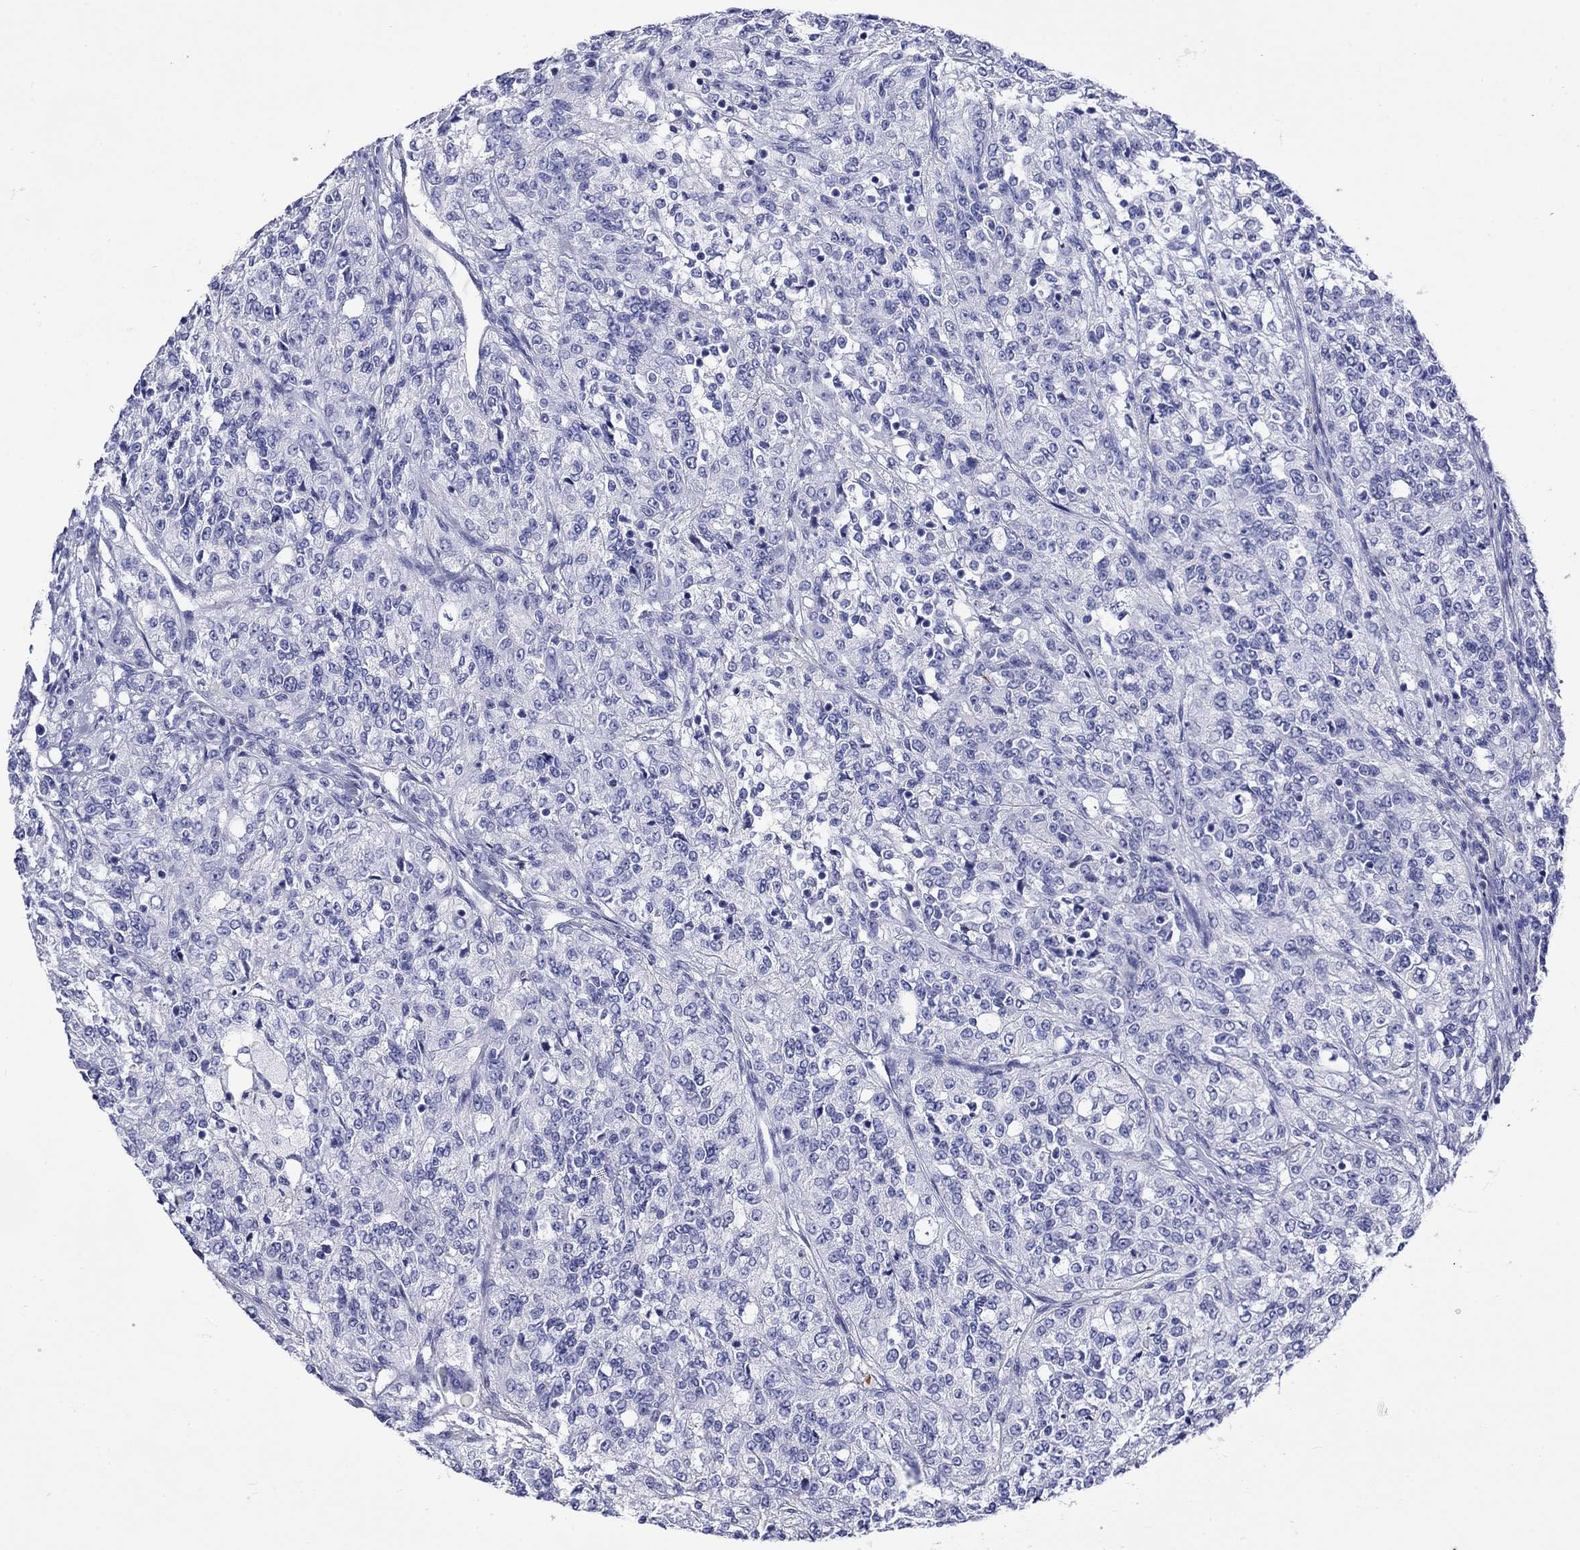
{"staining": {"intensity": "negative", "quantity": "none", "location": "none"}, "tissue": "renal cancer", "cell_type": "Tumor cells", "image_type": "cancer", "snomed": [{"axis": "morphology", "description": "Adenocarcinoma, NOS"}, {"axis": "topography", "description": "Kidney"}], "caption": "This is an IHC micrograph of renal cancer (adenocarcinoma). There is no expression in tumor cells.", "gene": "ROM1", "patient": {"sex": "female", "age": 63}}